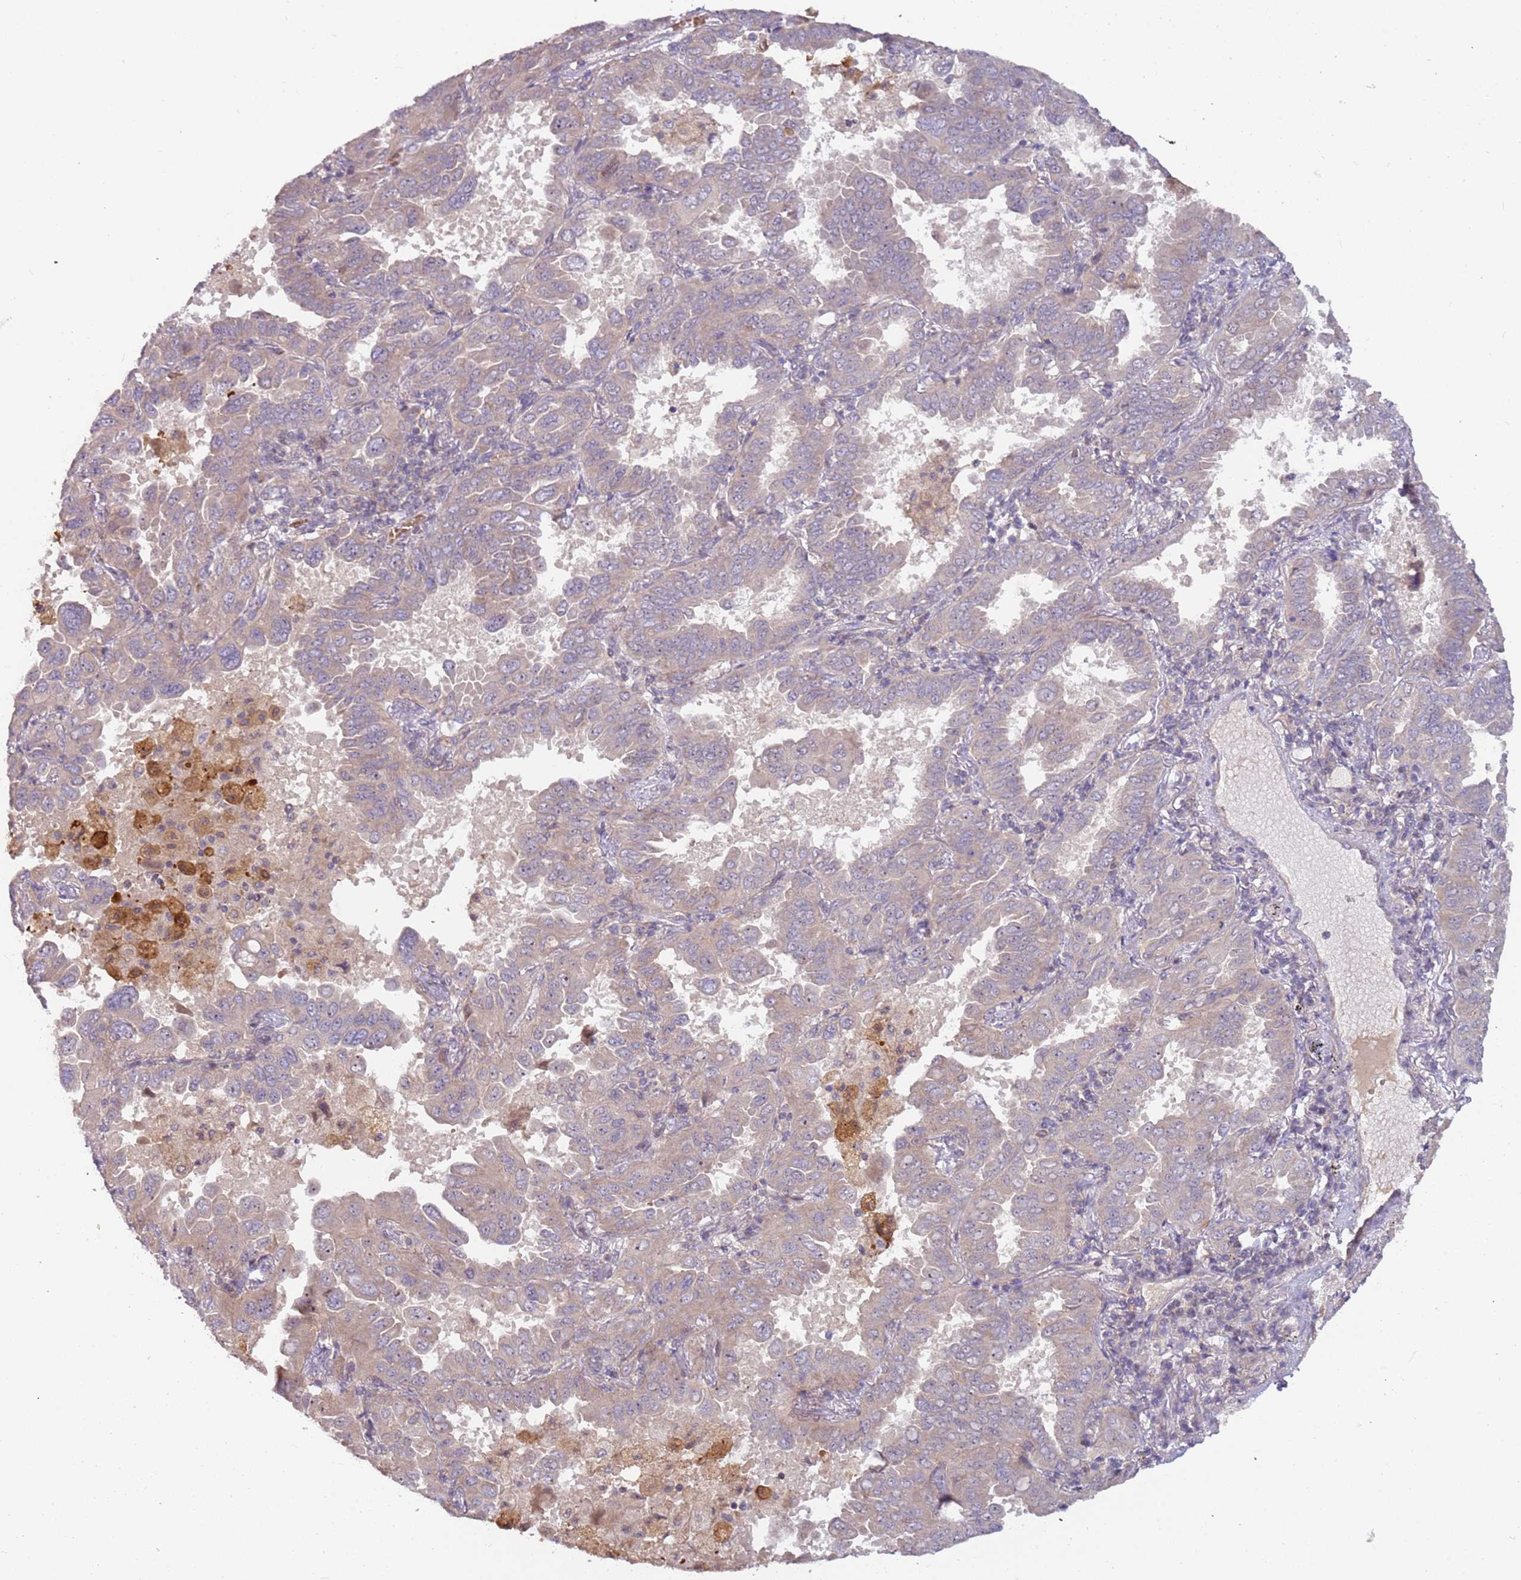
{"staining": {"intensity": "weak", "quantity": "25%-75%", "location": "cytoplasmic/membranous,nuclear"}, "tissue": "lung cancer", "cell_type": "Tumor cells", "image_type": "cancer", "snomed": [{"axis": "morphology", "description": "Adenocarcinoma, NOS"}, {"axis": "topography", "description": "Lung"}], "caption": "Immunohistochemistry of human adenocarcinoma (lung) displays low levels of weak cytoplasmic/membranous and nuclear staining in approximately 25%-75% of tumor cells.", "gene": "TRAPPC6B", "patient": {"sex": "male", "age": 64}}